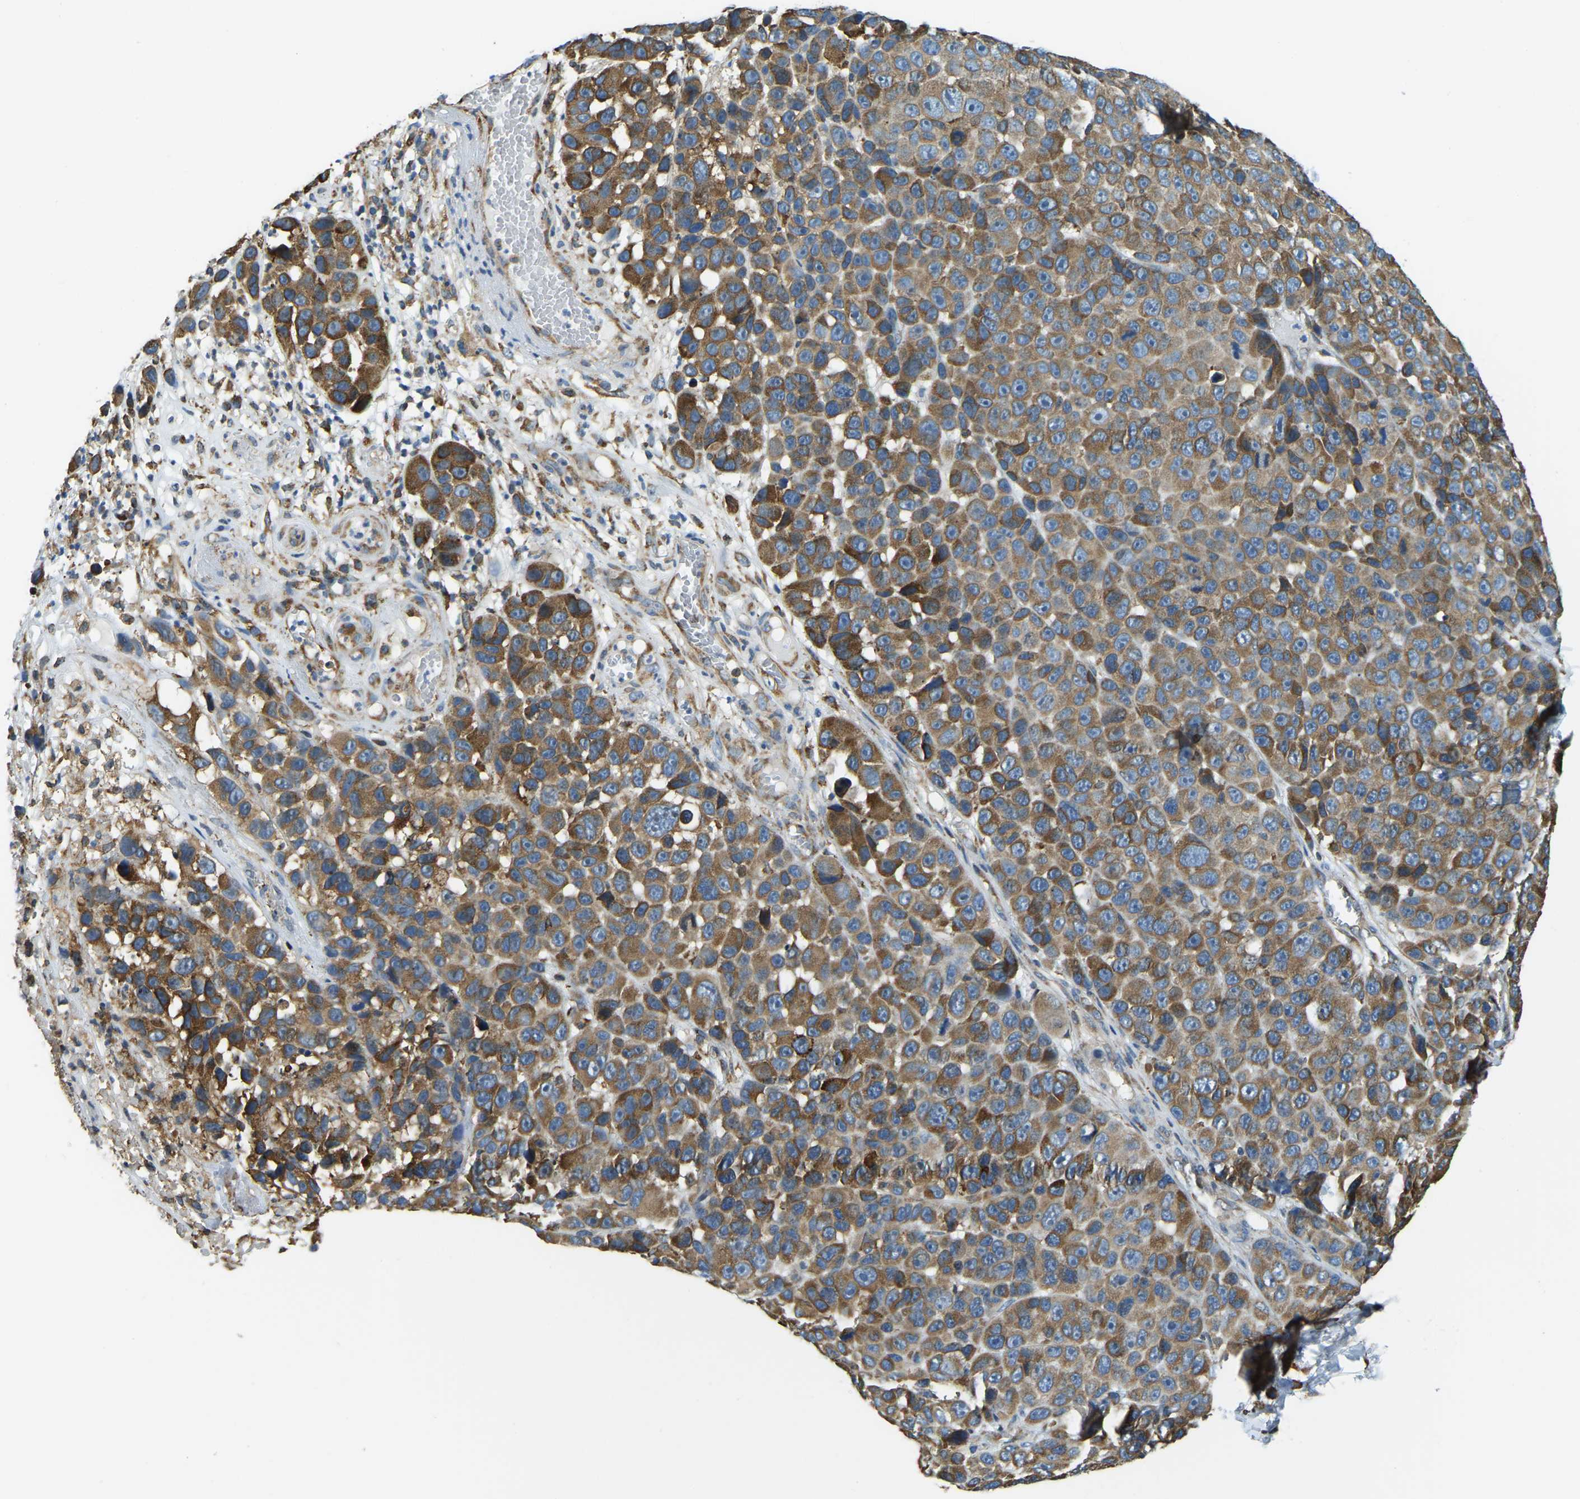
{"staining": {"intensity": "moderate", "quantity": ">75%", "location": "cytoplasmic/membranous"}, "tissue": "melanoma", "cell_type": "Tumor cells", "image_type": "cancer", "snomed": [{"axis": "morphology", "description": "Malignant melanoma, NOS"}, {"axis": "topography", "description": "Skin"}], "caption": "The immunohistochemical stain shows moderate cytoplasmic/membranous staining in tumor cells of melanoma tissue. (DAB (3,3'-diaminobenzidine) = brown stain, brightfield microscopy at high magnification).", "gene": "RNF115", "patient": {"sex": "male", "age": 53}}